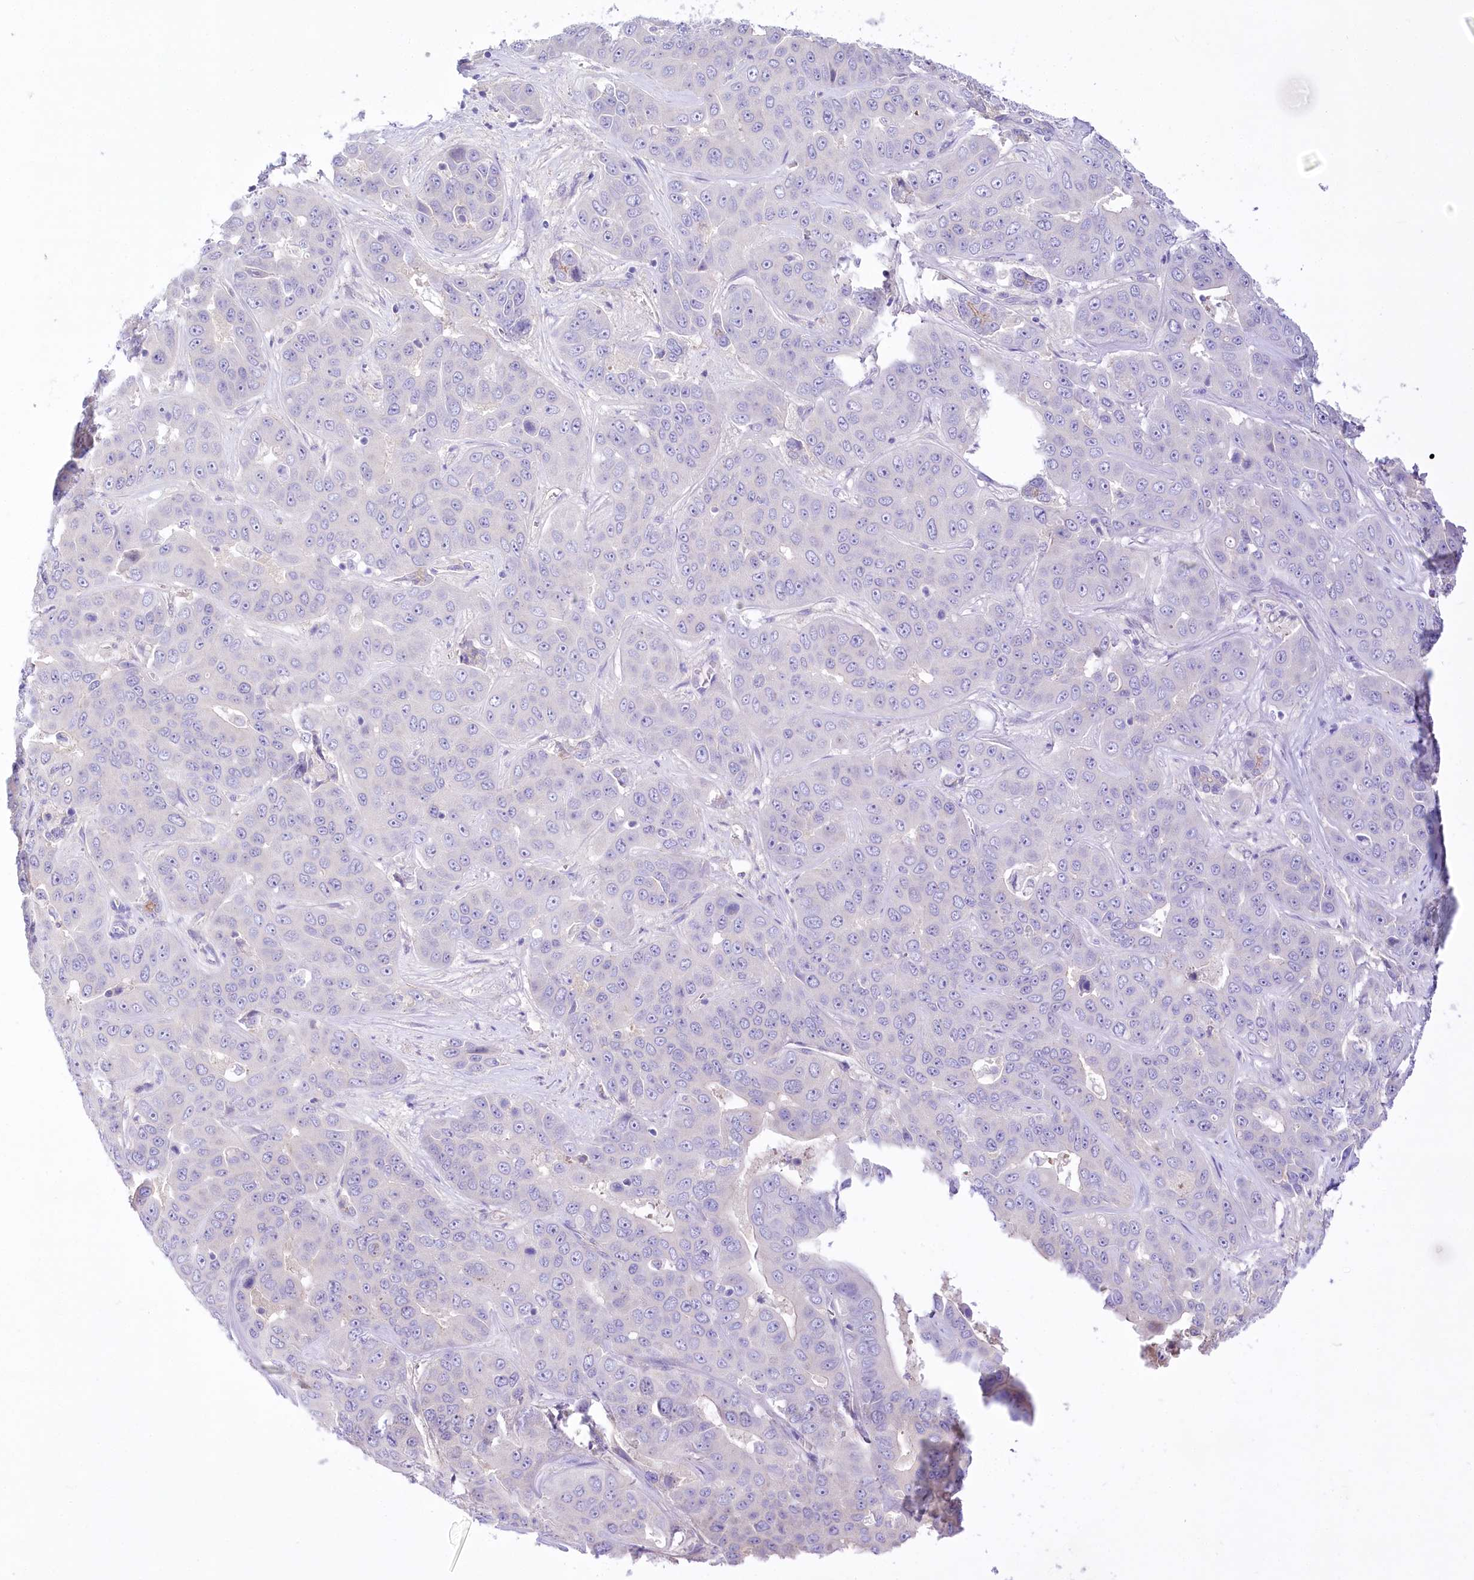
{"staining": {"intensity": "negative", "quantity": "none", "location": "none"}, "tissue": "liver cancer", "cell_type": "Tumor cells", "image_type": "cancer", "snomed": [{"axis": "morphology", "description": "Cholangiocarcinoma"}, {"axis": "topography", "description": "Liver"}], "caption": "The micrograph shows no significant staining in tumor cells of cholangiocarcinoma (liver).", "gene": "LRRC34", "patient": {"sex": "female", "age": 52}}